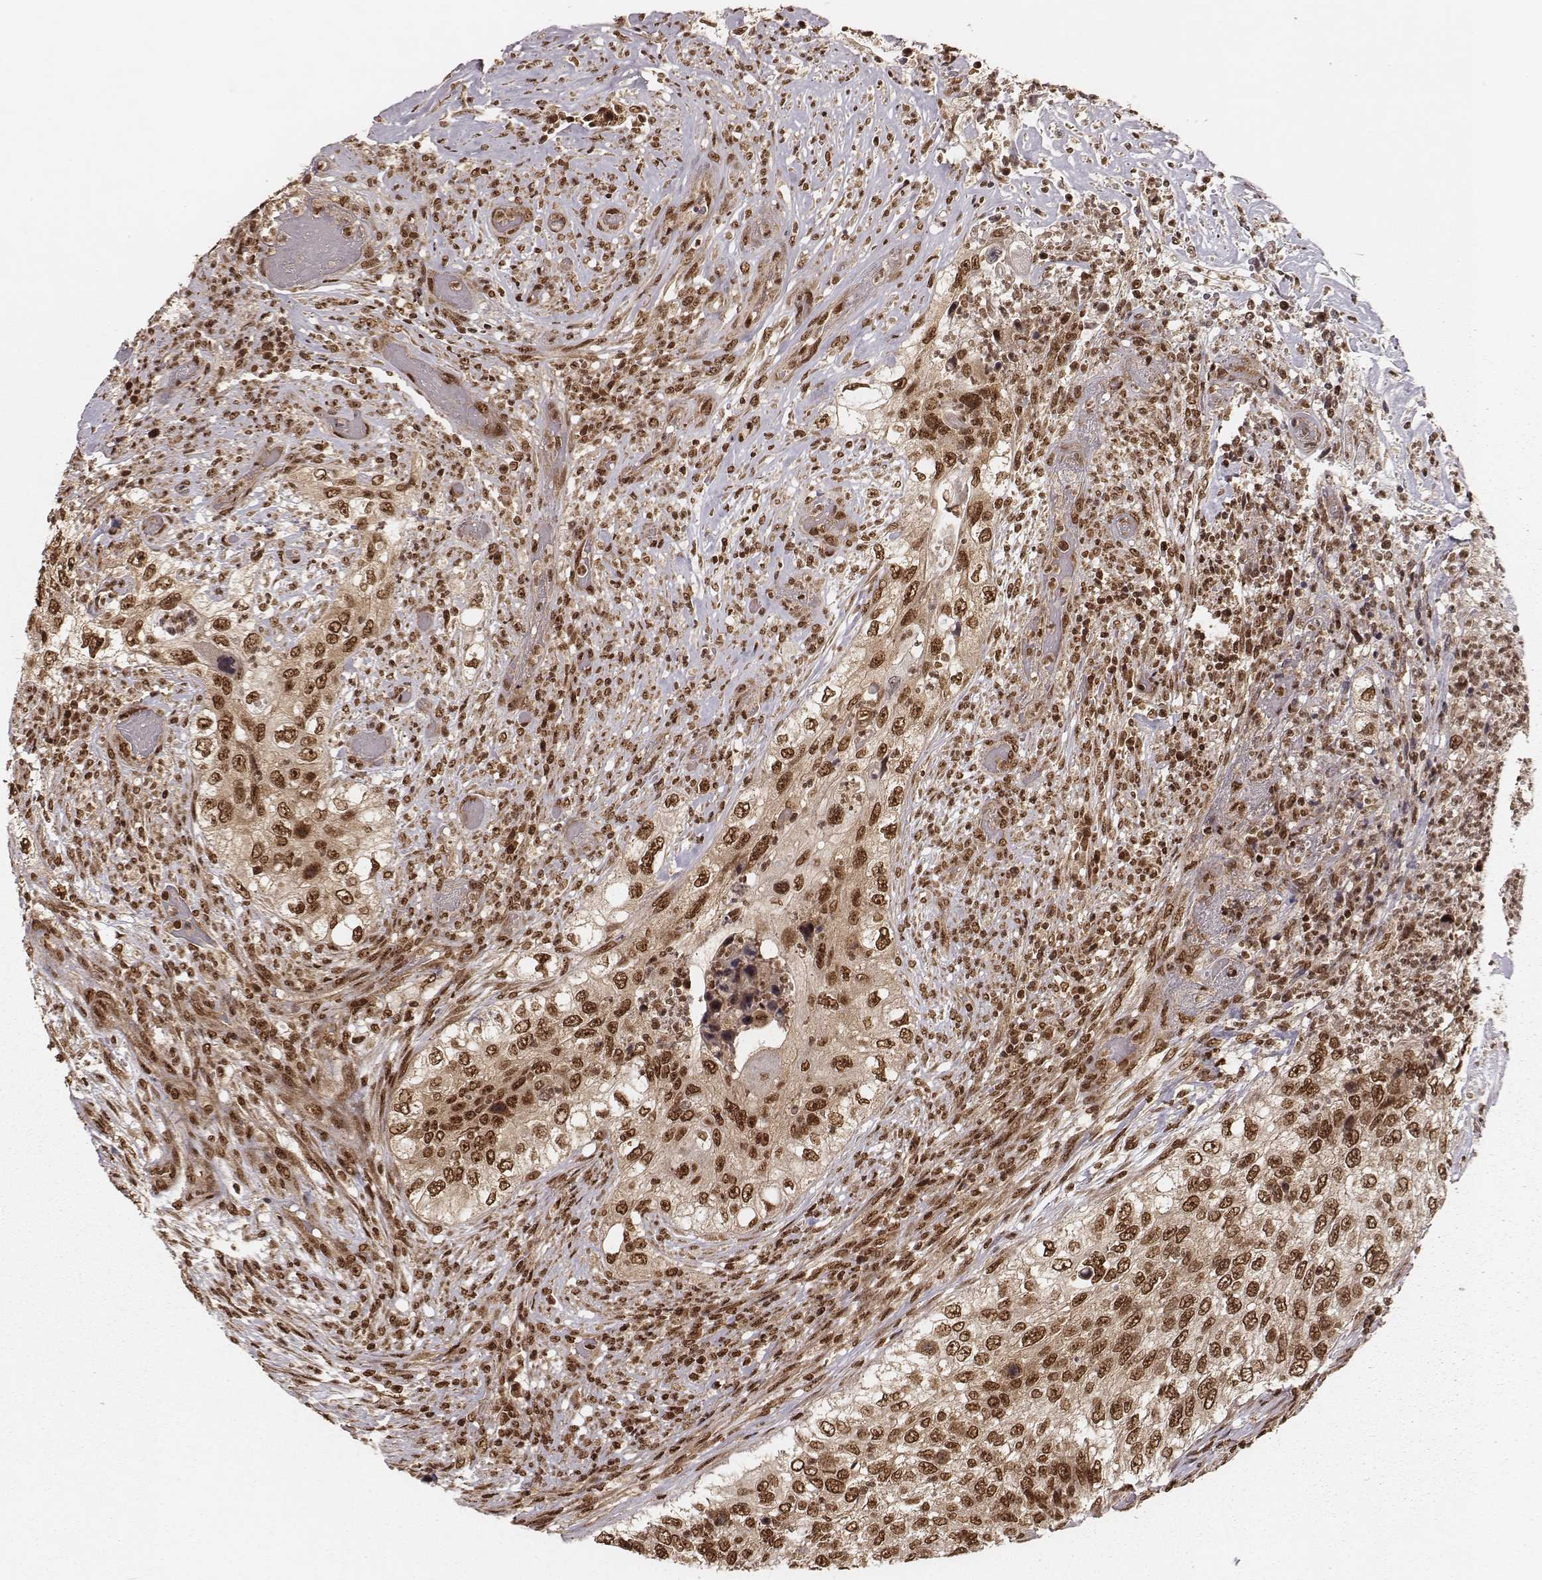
{"staining": {"intensity": "moderate", "quantity": ">75%", "location": "nuclear"}, "tissue": "urothelial cancer", "cell_type": "Tumor cells", "image_type": "cancer", "snomed": [{"axis": "morphology", "description": "Urothelial carcinoma, High grade"}, {"axis": "topography", "description": "Urinary bladder"}], "caption": "Protein staining of urothelial cancer tissue shows moderate nuclear positivity in about >75% of tumor cells.", "gene": "NFX1", "patient": {"sex": "female", "age": 60}}